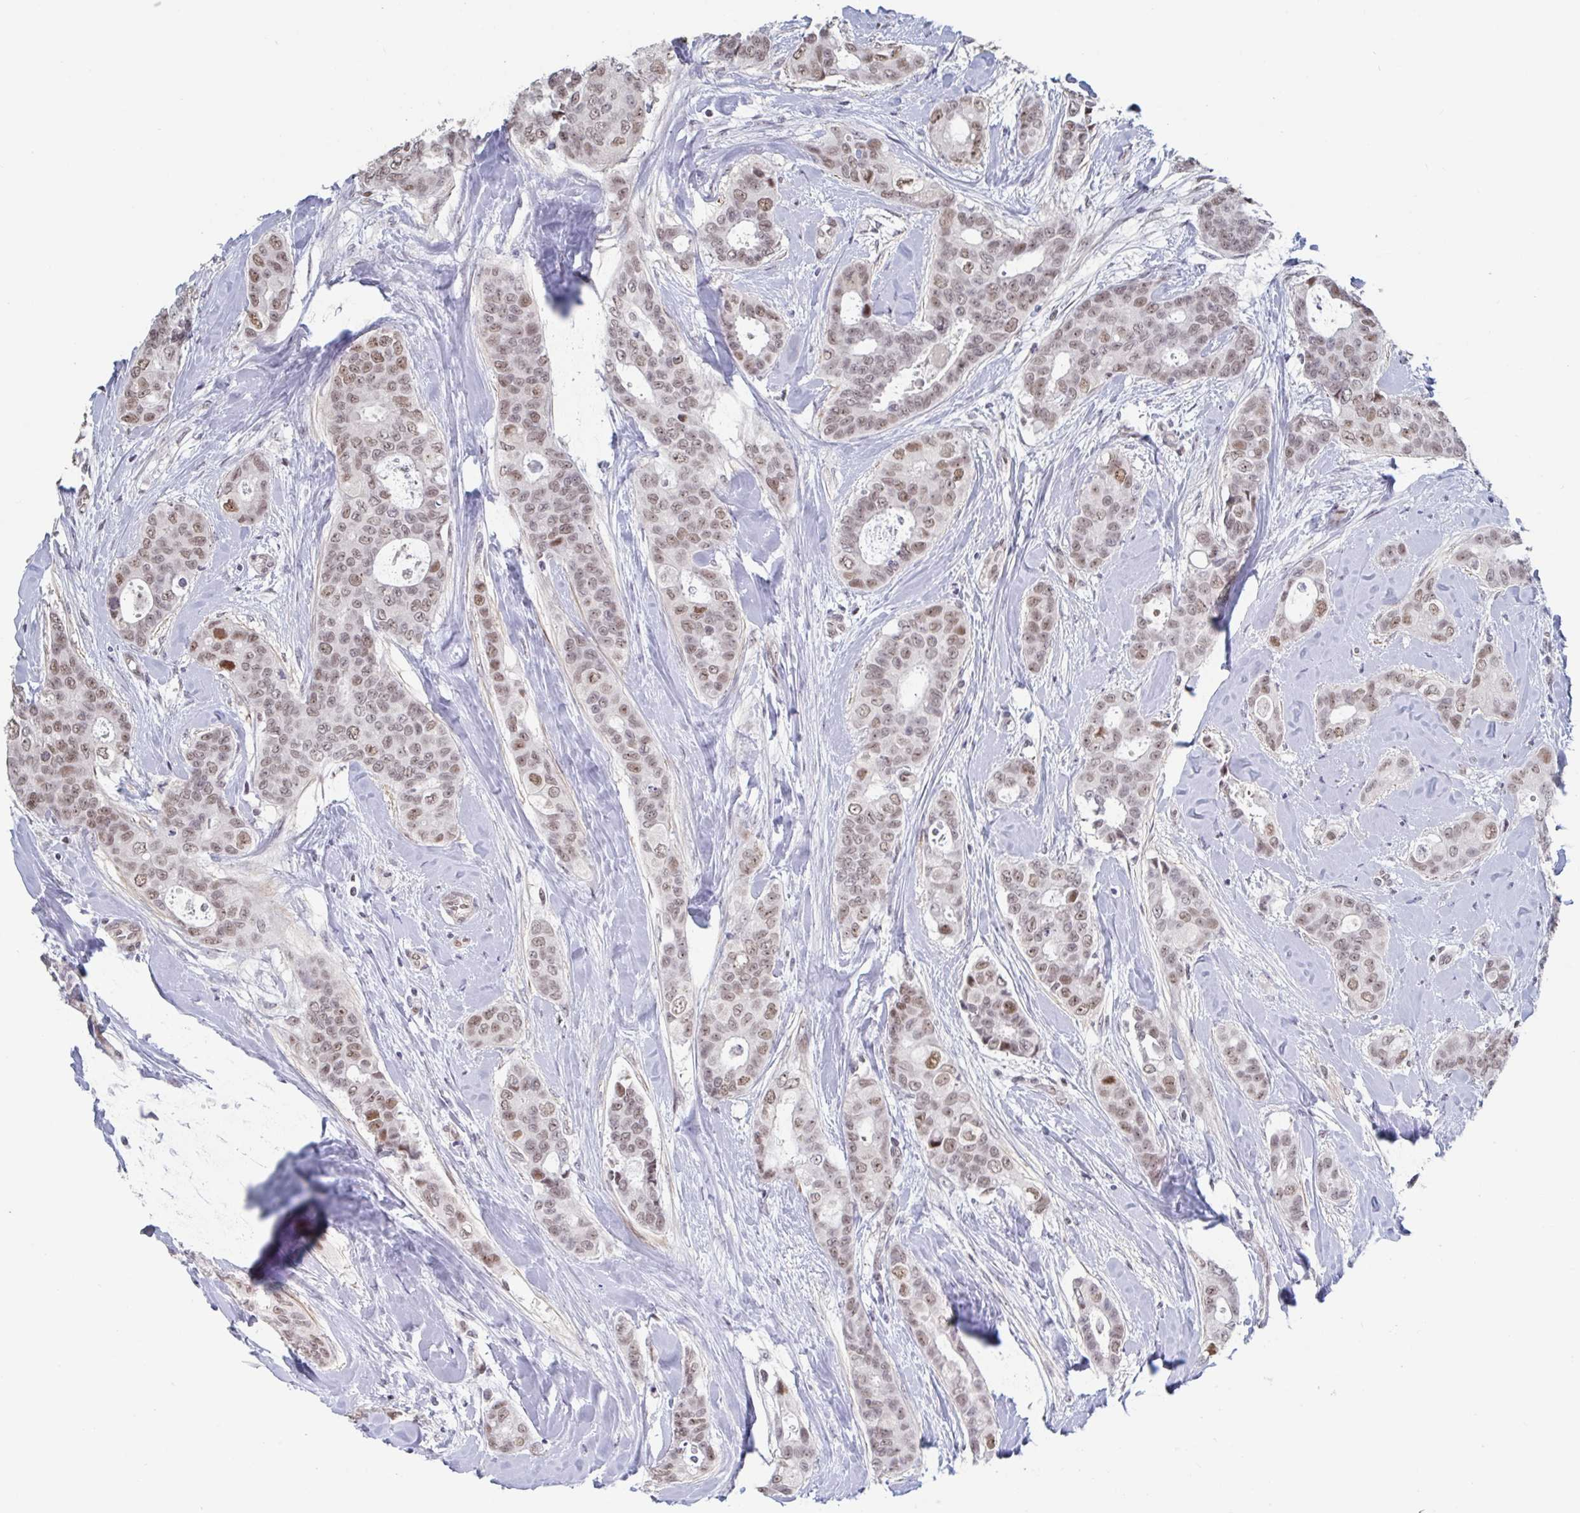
{"staining": {"intensity": "moderate", "quantity": ">75%", "location": "nuclear"}, "tissue": "breast cancer", "cell_type": "Tumor cells", "image_type": "cancer", "snomed": [{"axis": "morphology", "description": "Duct carcinoma"}, {"axis": "topography", "description": "Breast"}], "caption": "Immunohistochemistry (IHC) (DAB) staining of human breast intraductal carcinoma displays moderate nuclear protein staining in approximately >75% of tumor cells.", "gene": "BCL7B", "patient": {"sex": "female", "age": 45}}